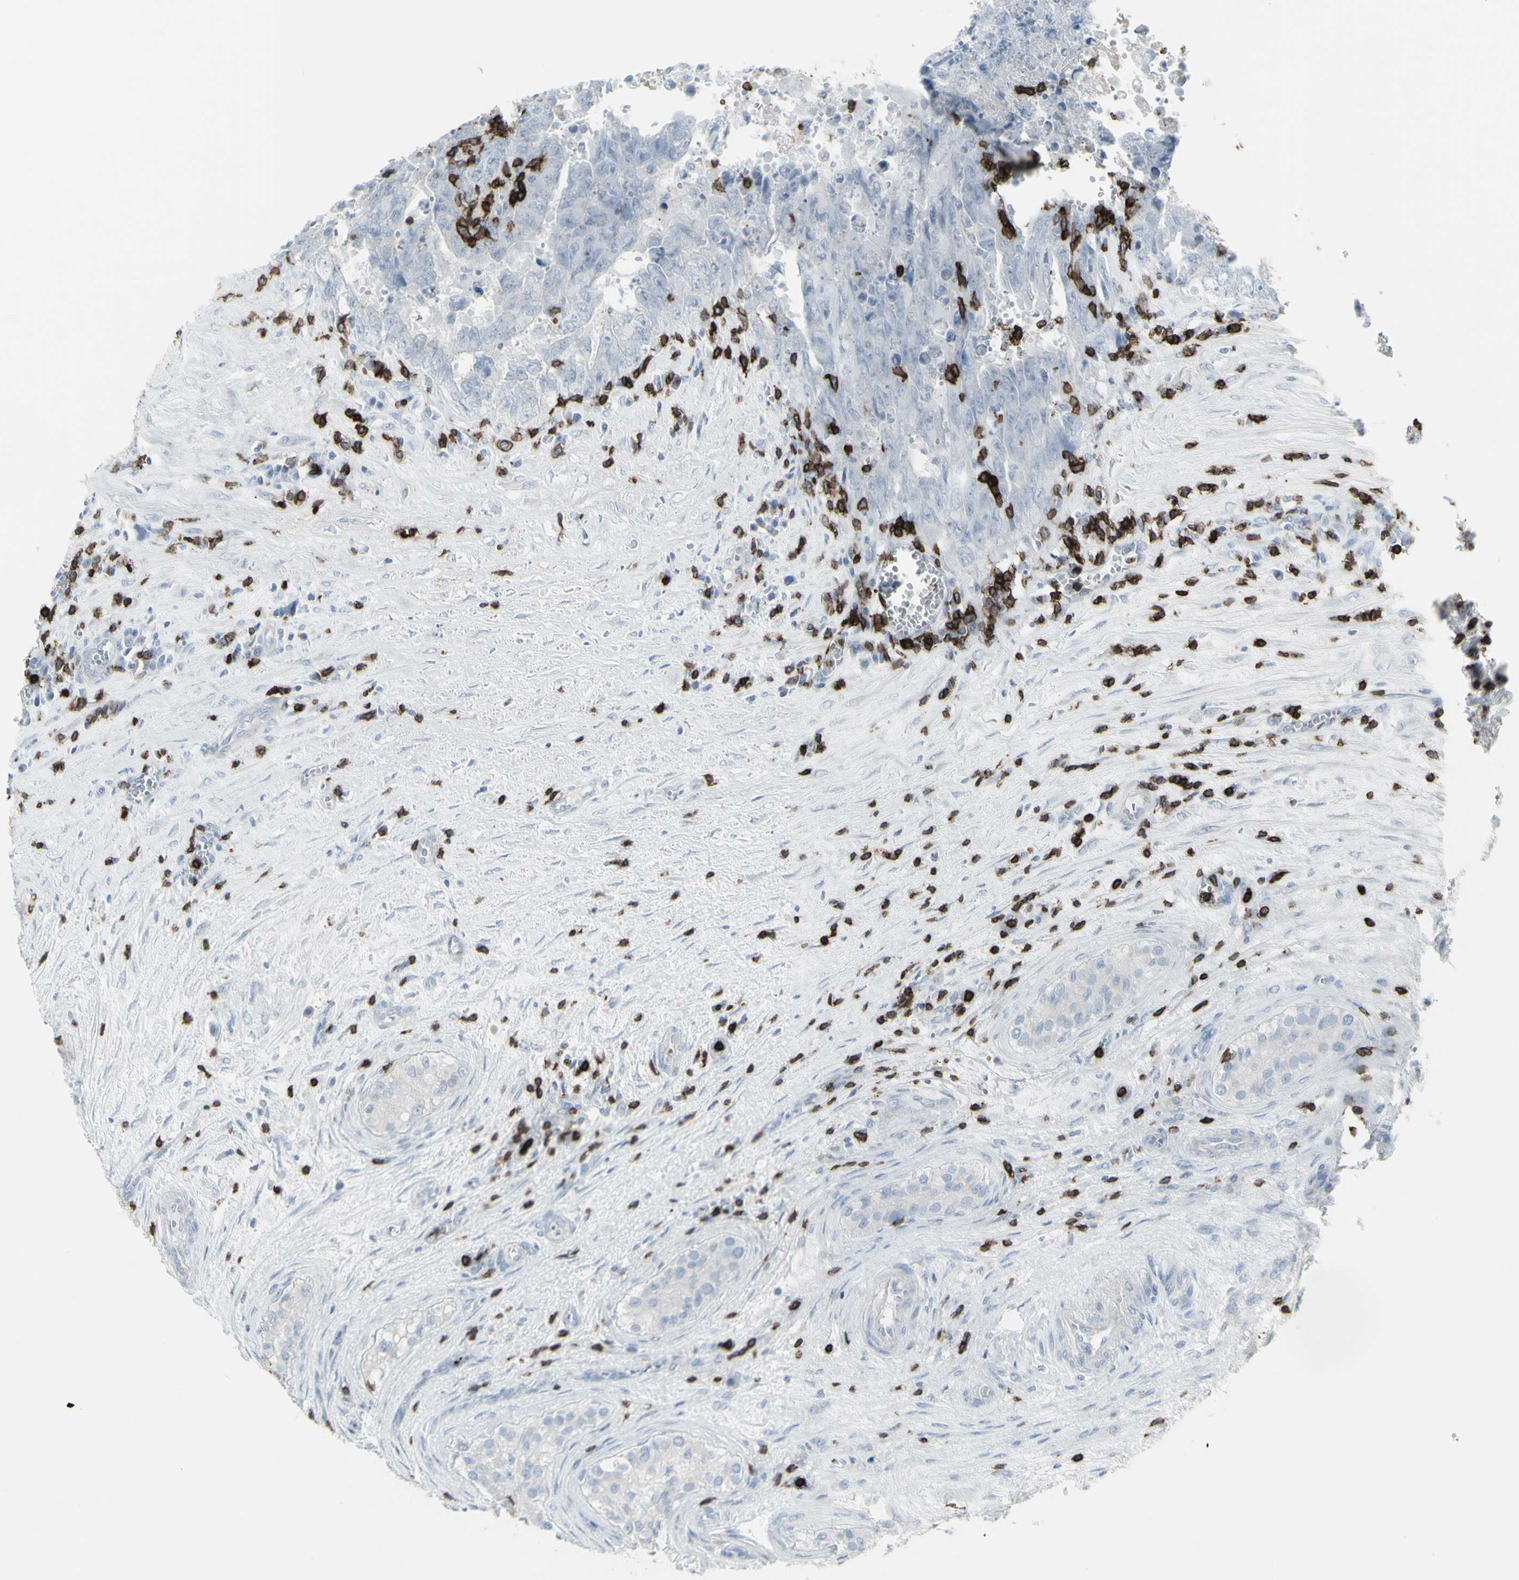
{"staining": {"intensity": "negative", "quantity": "none", "location": "none"}, "tissue": "testis cancer", "cell_type": "Tumor cells", "image_type": "cancer", "snomed": [{"axis": "morphology", "description": "Carcinoma, Embryonal, NOS"}, {"axis": "topography", "description": "Testis"}], "caption": "Human embryonal carcinoma (testis) stained for a protein using immunohistochemistry reveals no positivity in tumor cells.", "gene": "CD247", "patient": {"sex": "male", "age": 28}}